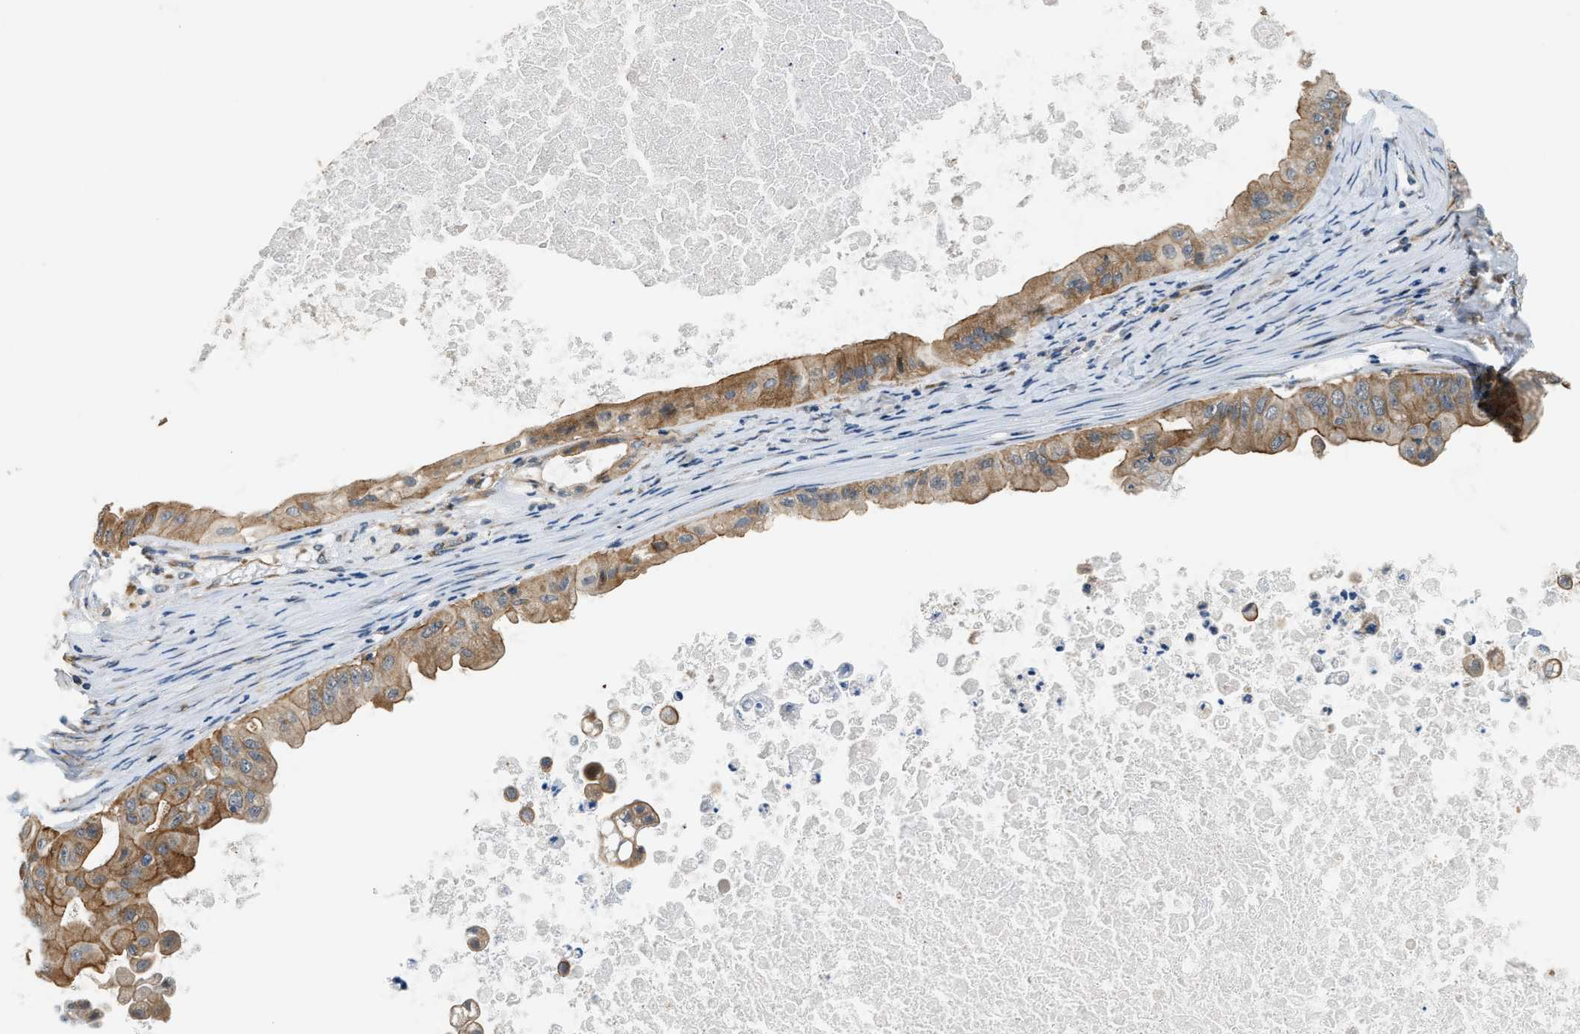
{"staining": {"intensity": "moderate", "quantity": ">75%", "location": "cytoplasmic/membranous"}, "tissue": "ovarian cancer", "cell_type": "Tumor cells", "image_type": "cancer", "snomed": [{"axis": "morphology", "description": "Cystadenocarcinoma, mucinous, NOS"}, {"axis": "topography", "description": "Ovary"}], "caption": "Immunohistochemical staining of human ovarian cancer exhibits medium levels of moderate cytoplasmic/membranous expression in approximately >75% of tumor cells. The staining is performed using DAB brown chromogen to label protein expression. The nuclei are counter-stained blue using hematoxylin.", "gene": "ALOX12", "patient": {"sex": "female", "age": 37}}